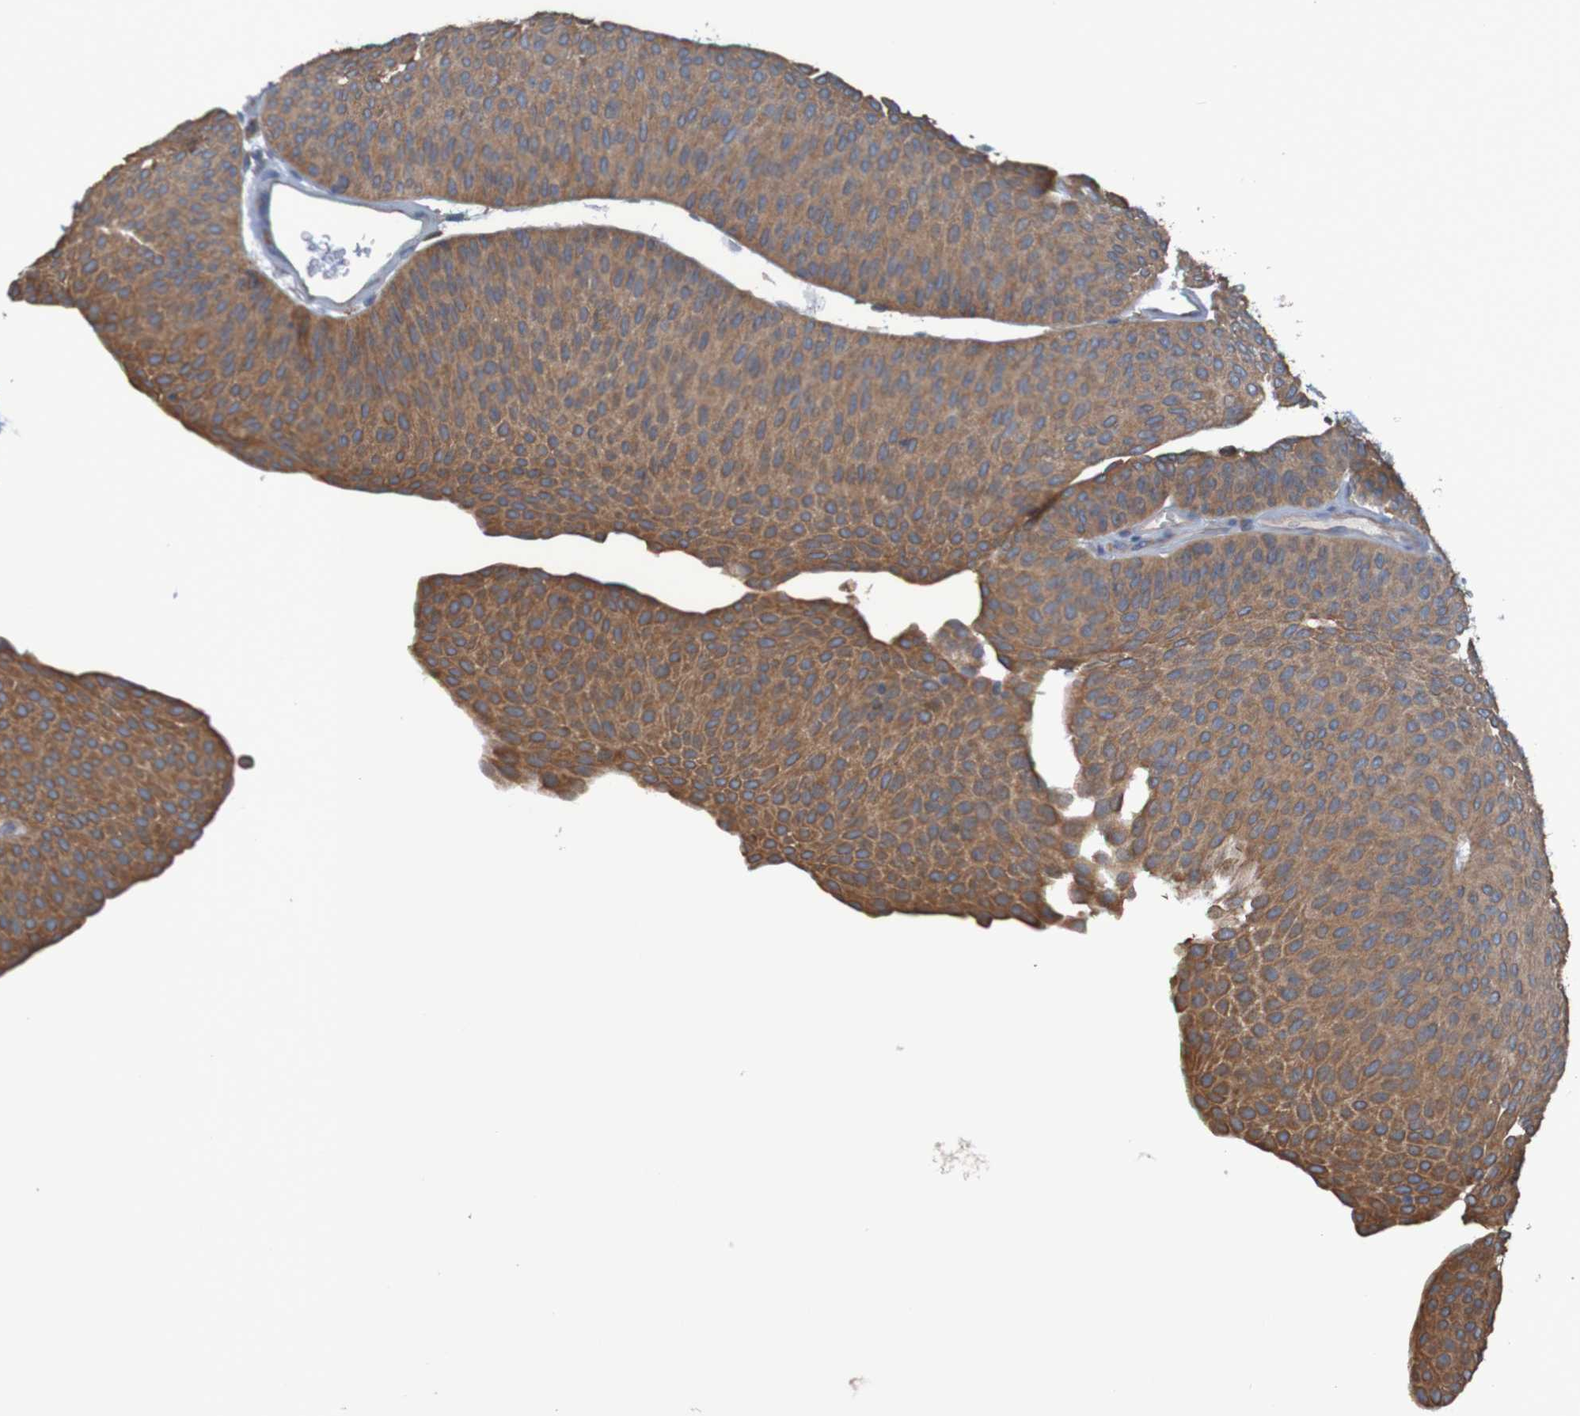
{"staining": {"intensity": "moderate", "quantity": ">75%", "location": "cytoplasmic/membranous"}, "tissue": "urothelial cancer", "cell_type": "Tumor cells", "image_type": "cancer", "snomed": [{"axis": "morphology", "description": "Urothelial carcinoma, Low grade"}, {"axis": "topography", "description": "Urinary bladder"}], "caption": "A high-resolution micrograph shows immunohistochemistry (IHC) staining of urothelial carcinoma (low-grade), which reveals moderate cytoplasmic/membranous staining in approximately >75% of tumor cells.", "gene": "DNAJC4", "patient": {"sex": "female", "age": 60}}